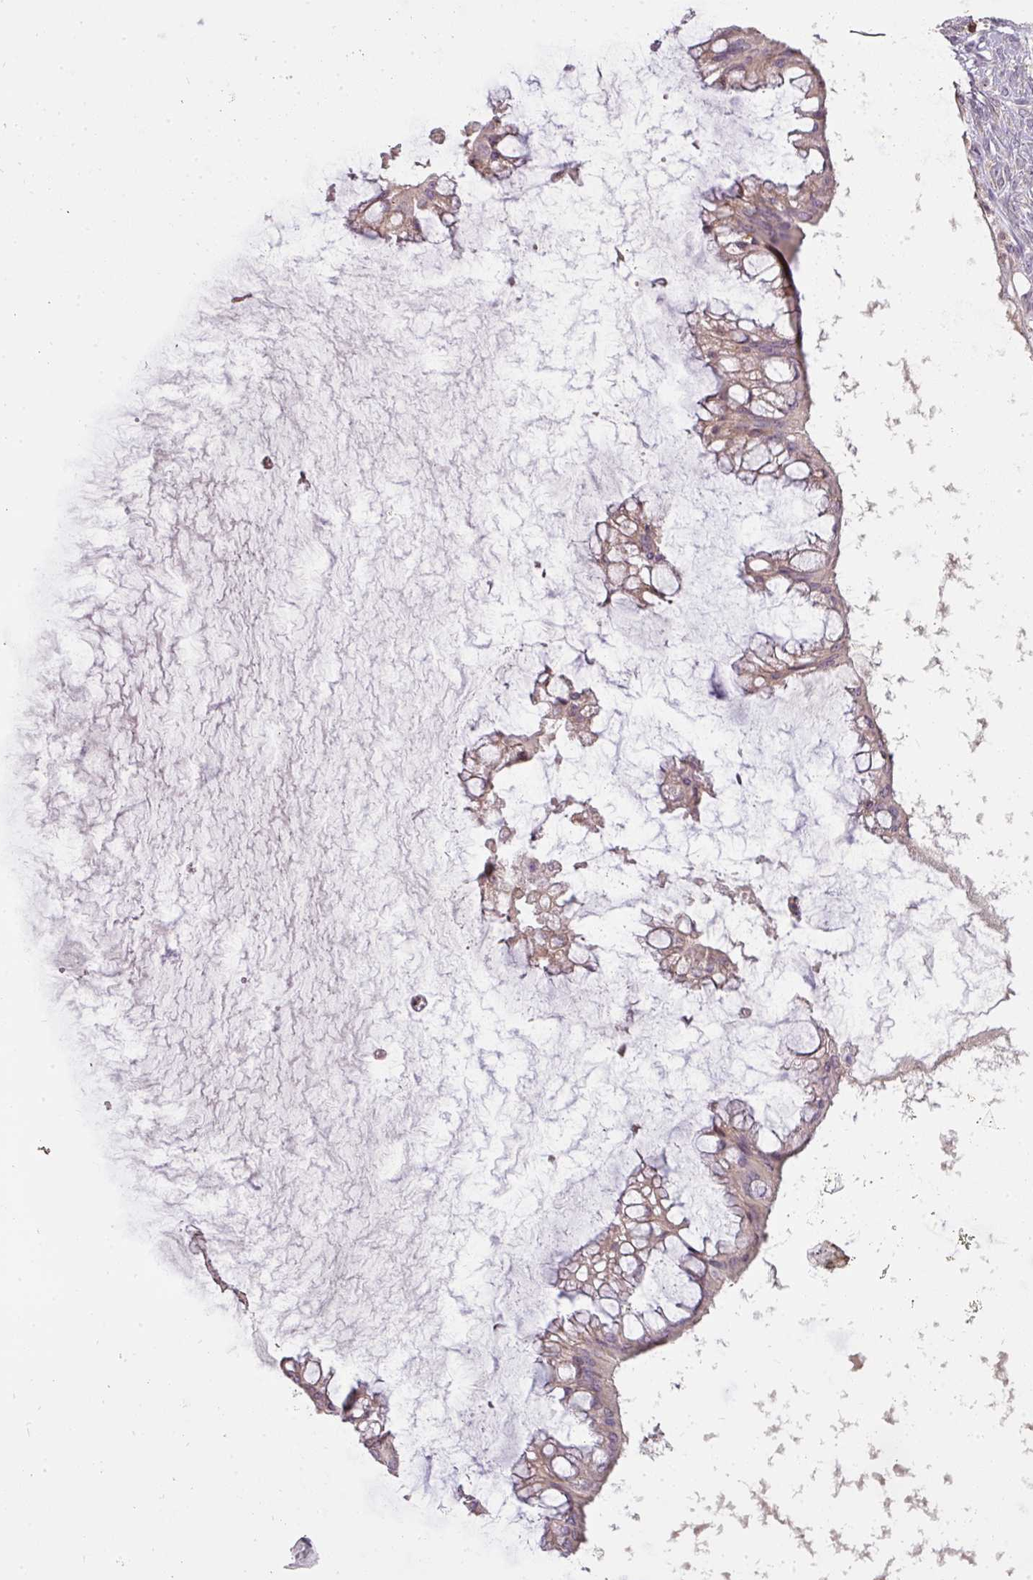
{"staining": {"intensity": "weak", "quantity": "25%-75%", "location": "cytoplasmic/membranous"}, "tissue": "ovarian cancer", "cell_type": "Tumor cells", "image_type": "cancer", "snomed": [{"axis": "morphology", "description": "Cystadenocarcinoma, mucinous, NOS"}, {"axis": "topography", "description": "Ovary"}], "caption": "Ovarian cancer (mucinous cystadenocarcinoma) stained with DAB (3,3'-diaminobenzidine) immunohistochemistry (IHC) demonstrates low levels of weak cytoplasmic/membranous staining in about 25%-75% of tumor cells. Nuclei are stained in blue.", "gene": "STK4", "patient": {"sex": "female", "age": 73}}